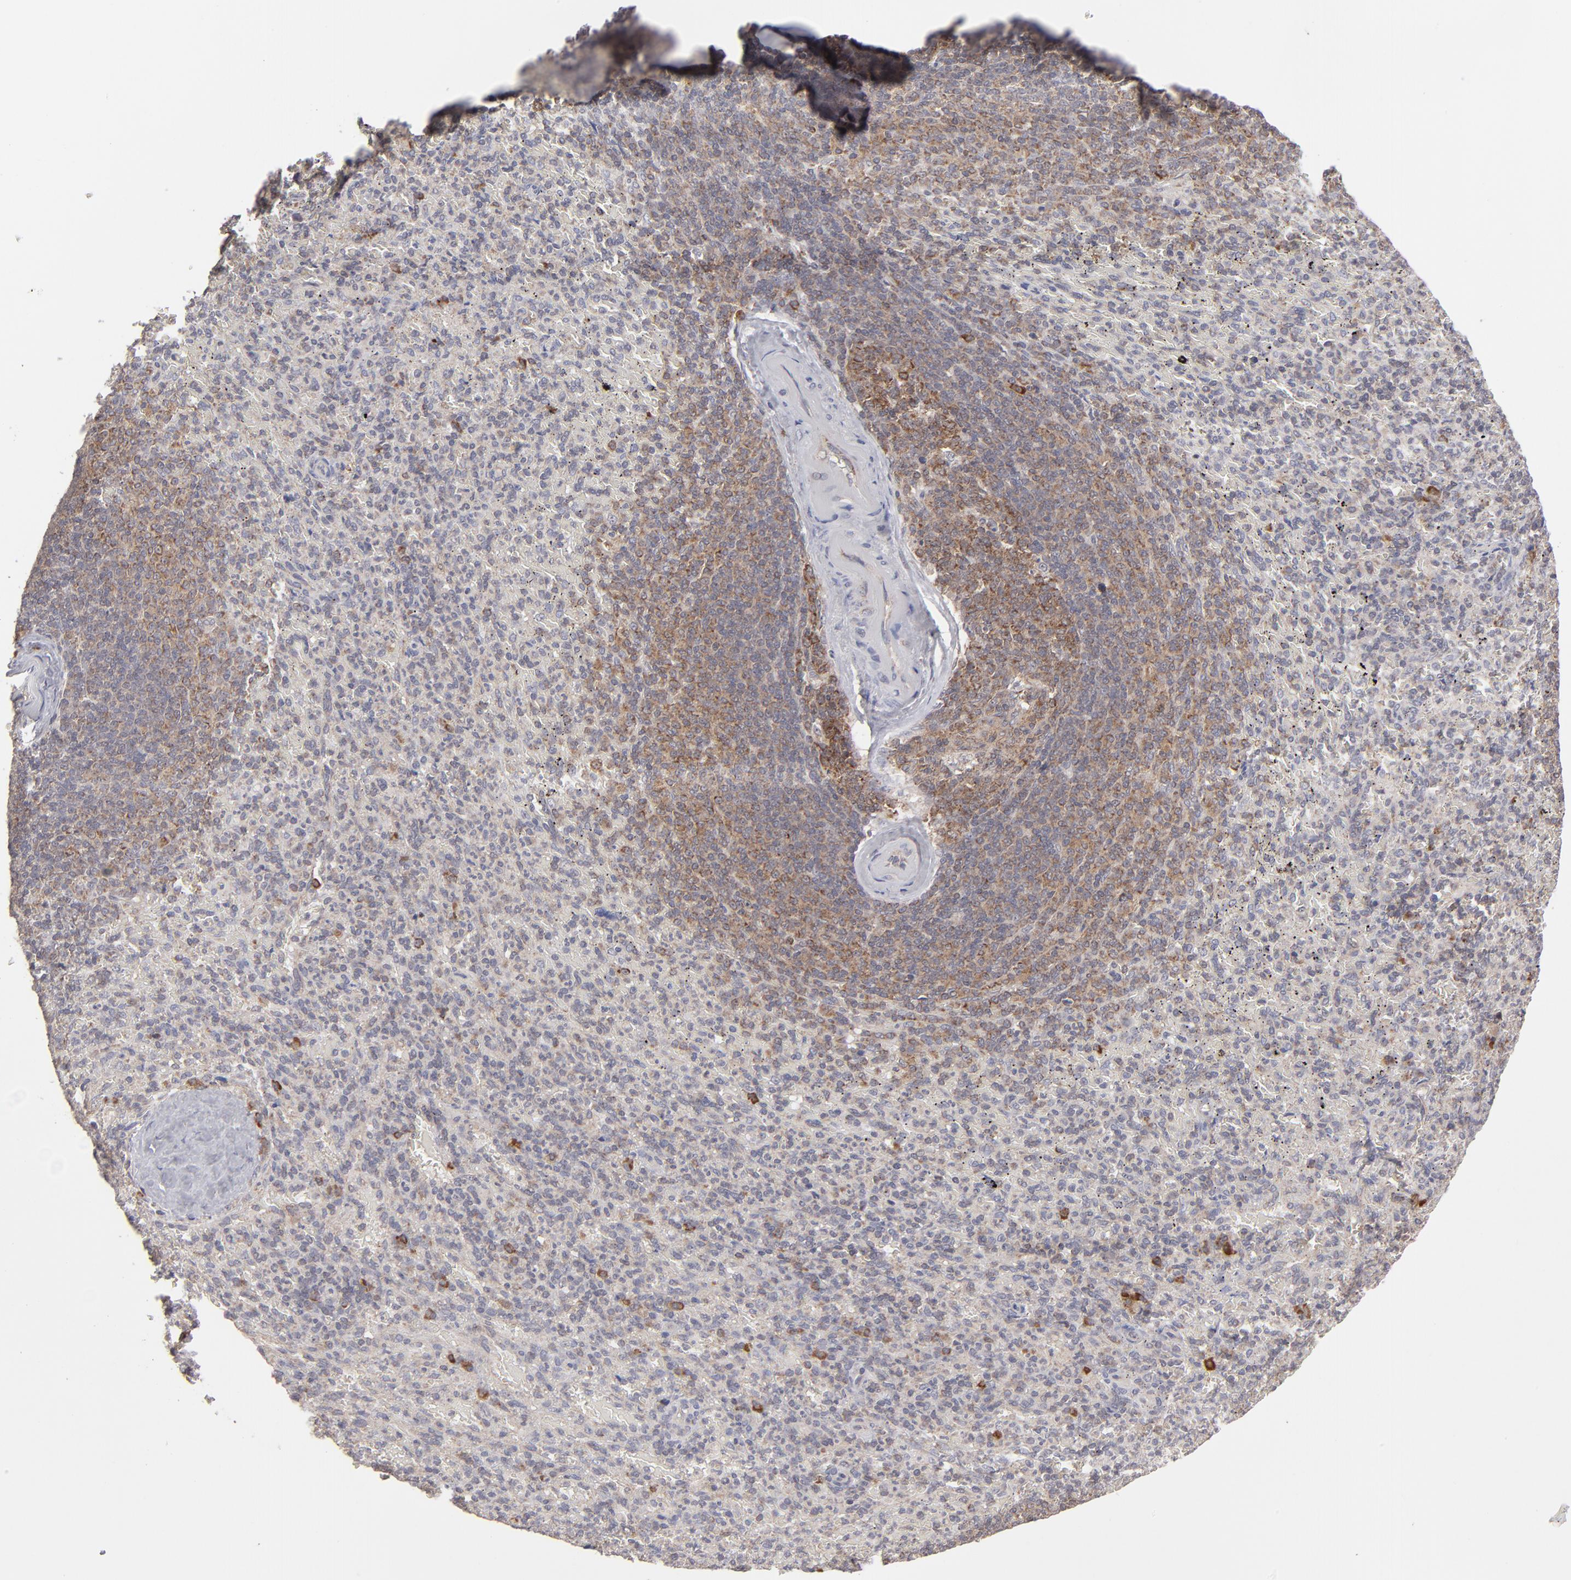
{"staining": {"intensity": "moderate", "quantity": "<25%", "location": "cytoplasmic/membranous"}, "tissue": "spleen", "cell_type": "Cells in red pulp", "image_type": "normal", "snomed": [{"axis": "morphology", "description": "Normal tissue, NOS"}, {"axis": "topography", "description": "Spleen"}], "caption": "Moderate cytoplasmic/membranous expression for a protein is appreciated in about <25% of cells in red pulp of normal spleen using immunohistochemistry (IHC).", "gene": "GLCCI1", "patient": {"sex": "female", "age": 43}}